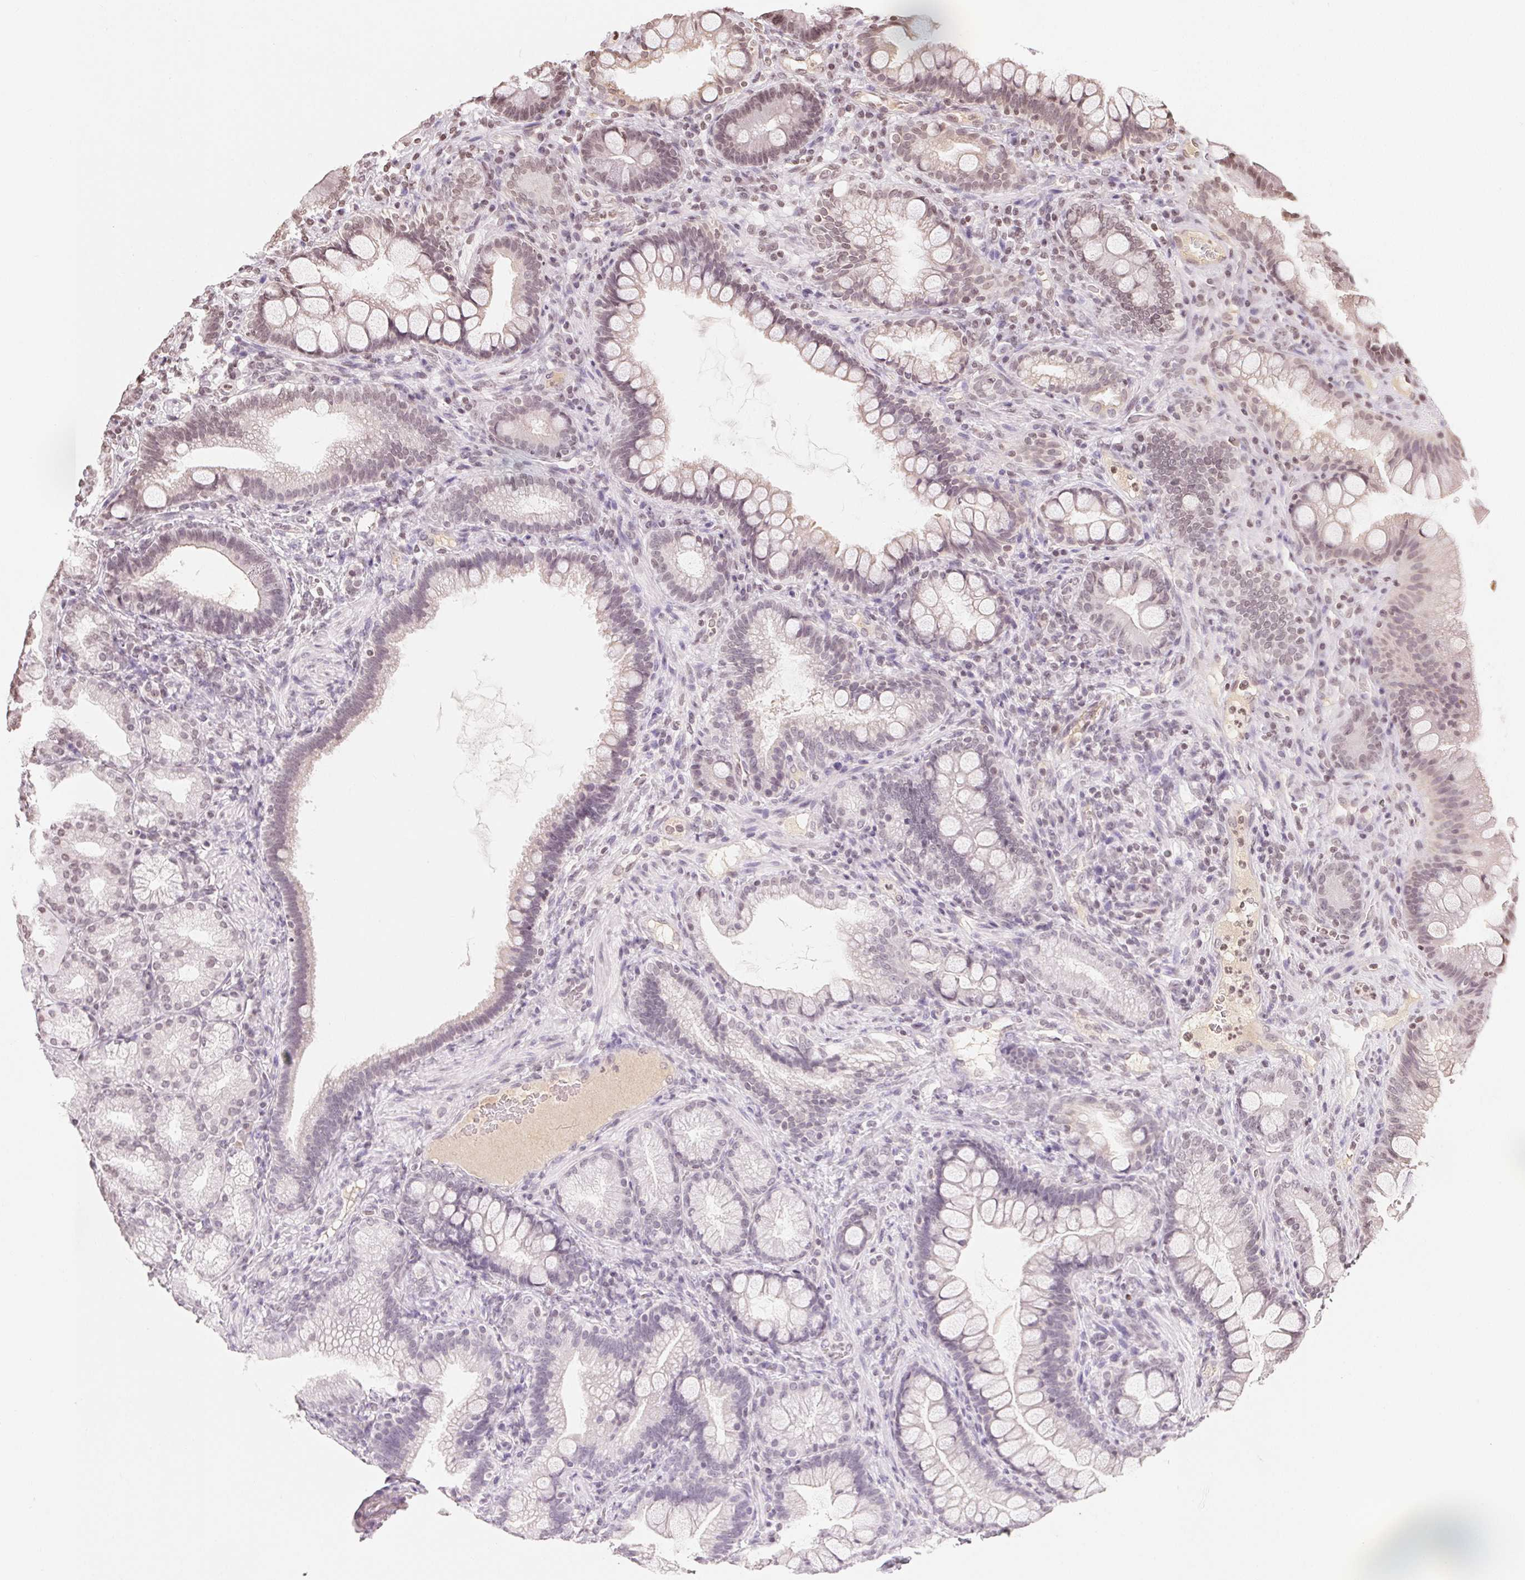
{"staining": {"intensity": "weak", "quantity": "25%-75%", "location": "nuclear"}, "tissue": "duodenum", "cell_type": "Glandular cells", "image_type": "normal", "snomed": [{"axis": "morphology", "description": "Normal tissue, NOS"}, {"axis": "topography", "description": "Pancreas"}, {"axis": "topography", "description": "Duodenum"}], "caption": "Protein expression analysis of normal duodenum displays weak nuclear expression in about 25%-75% of glandular cells. The staining was performed using DAB, with brown indicating positive protein expression. Nuclei are stained blue with hematoxylin.", "gene": "TBP", "patient": {"sex": "male", "age": 59}}